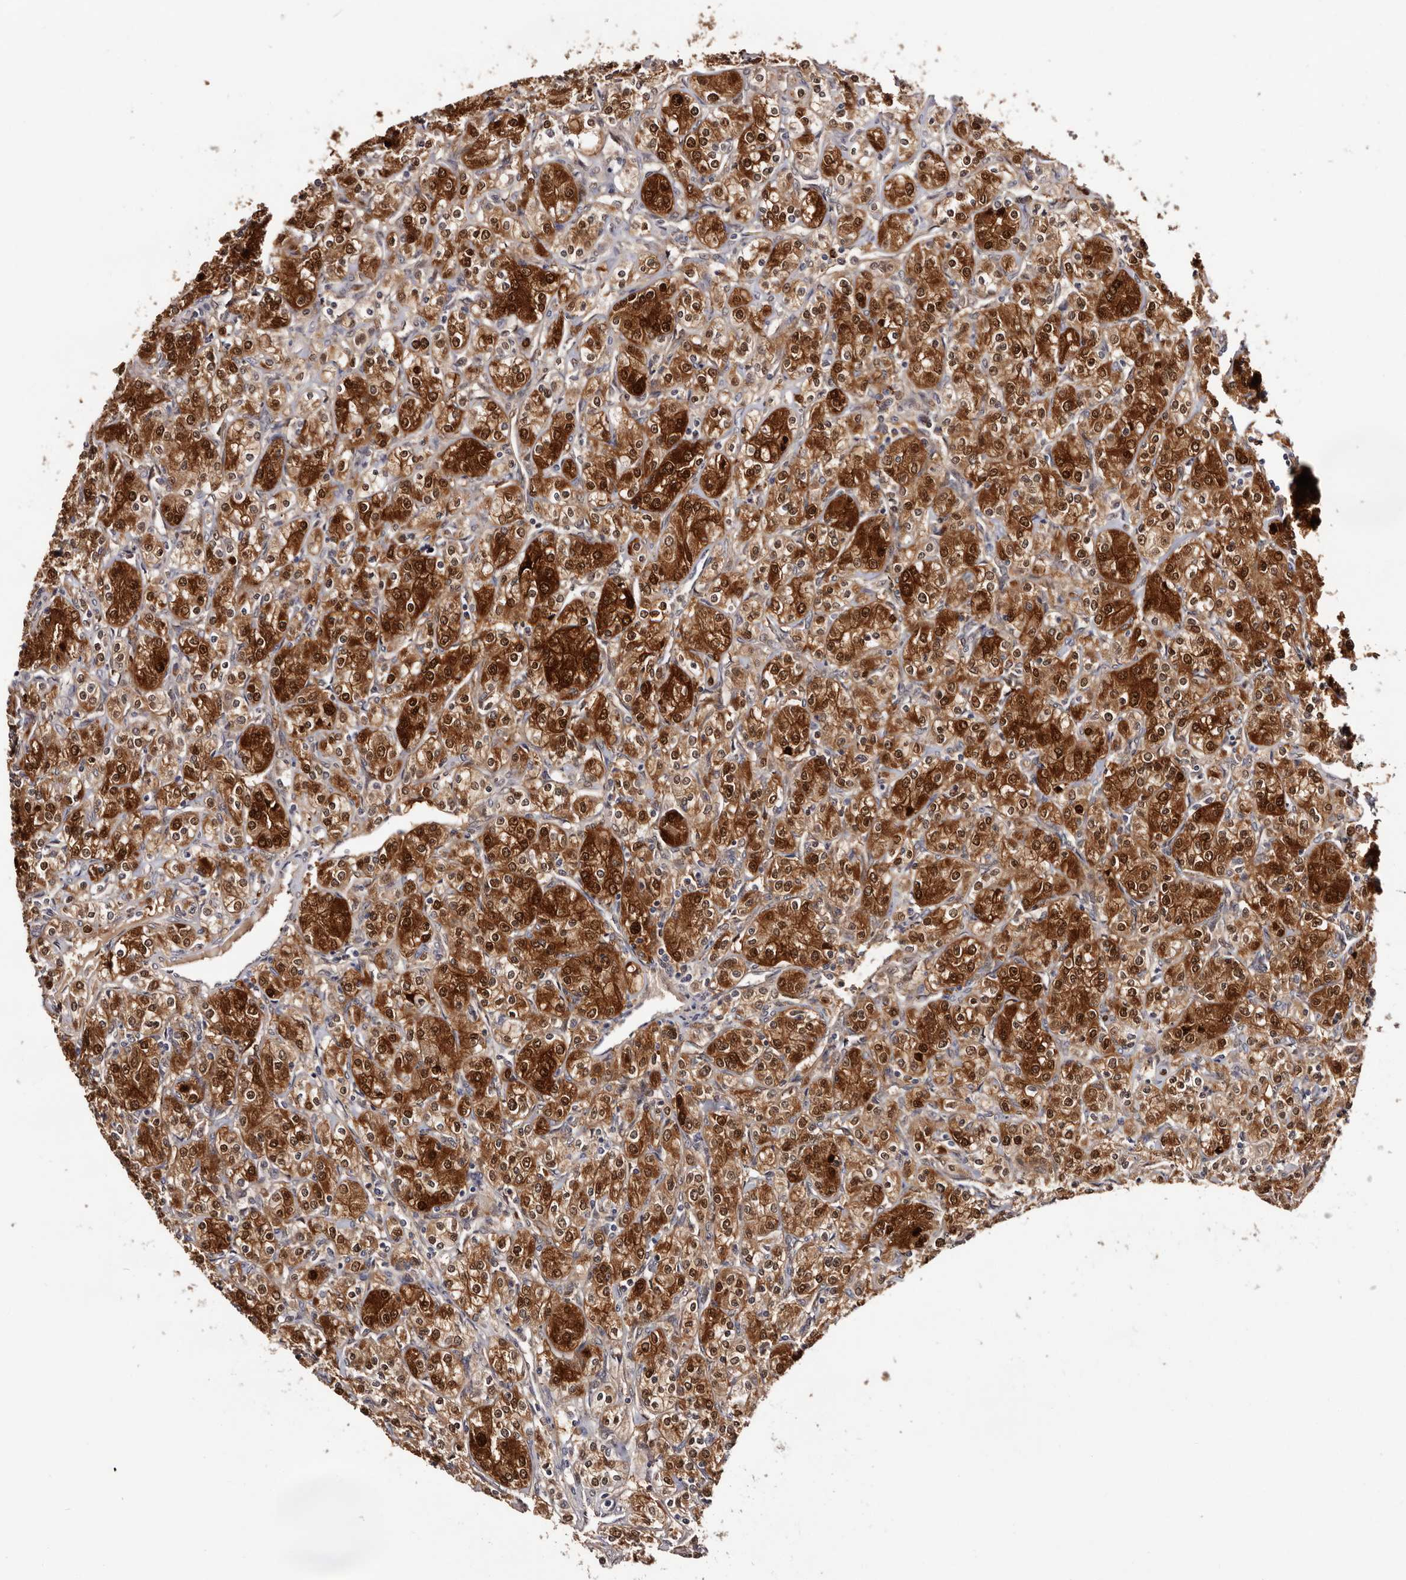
{"staining": {"intensity": "strong", "quantity": ">75%", "location": "cytoplasmic/membranous,nuclear"}, "tissue": "renal cancer", "cell_type": "Tumor cells", "image_type": "cancer", "snomed": [{"axis": "morphology", "description": "Adenocarcinoma, NOS"}, {"axis": "topography", "description": "Kidney"}], "caption": "Protein expression analysis of renal adenocarcinoma displays strong cytoplasmic/membranous and nuclear expression in approximately >75% of tumor cells.", "gene": "TP53I3", "patient": {"sex": "male", "age": 77}}